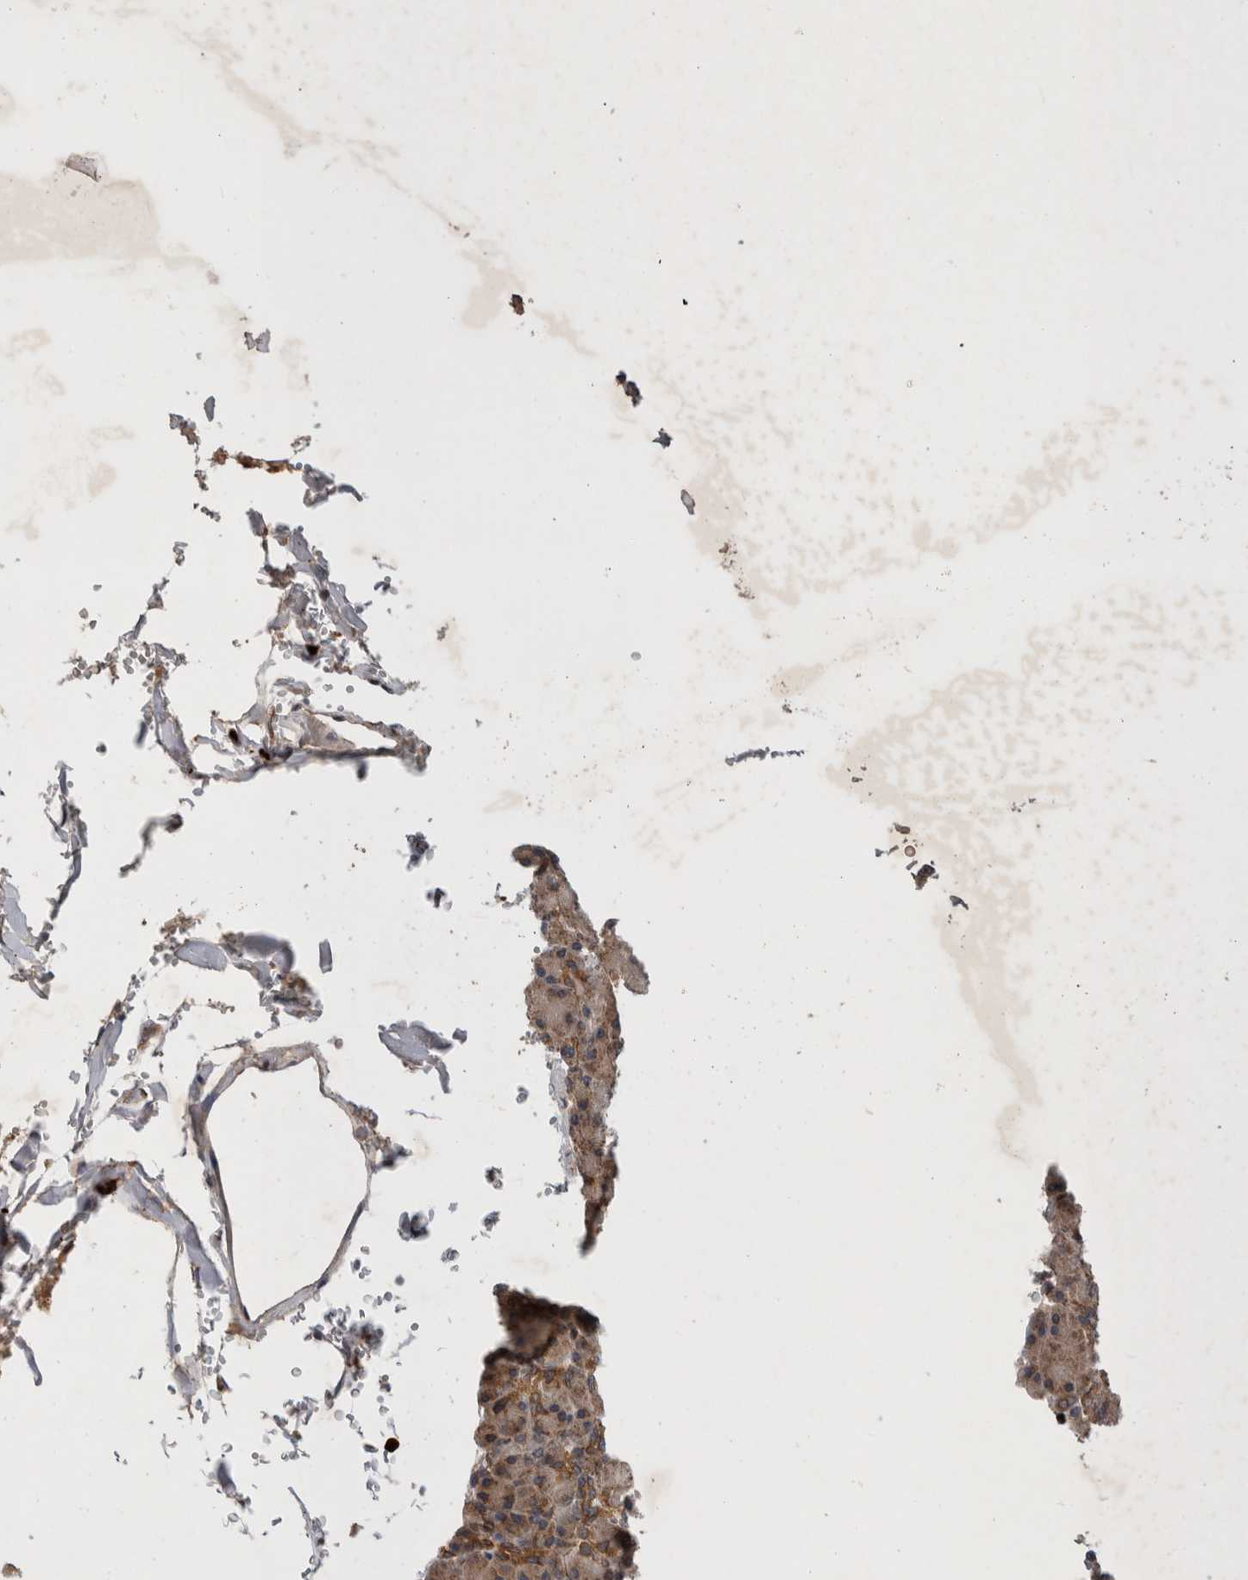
{"staining": {"intensity": "moderate", "quantity": ">75%", "location": "cytoplasmic/membranous"}, "tissue": "pancreas", "cell_type": "Exocrine glandular cells", "image_type": "normal", "snomed": [{"axis": "morphology", "description": "Normal tissue, NOS"}, {"axis": "topography", "description": "Pancreas"}], "caption": "Immunohistochemistry (IHC) photomicrograph of normal pancreas: pancreas stained using immunohistochemistry demonstrates medium levels of moderate protein expression localized specifically in the cytoplasmic/membranous of exocrine glandular cells, appearing as a cytoplasmic/membranous brown color.", "gene": "PDCD2", "patient": {"sex": "female", "age": 43}}